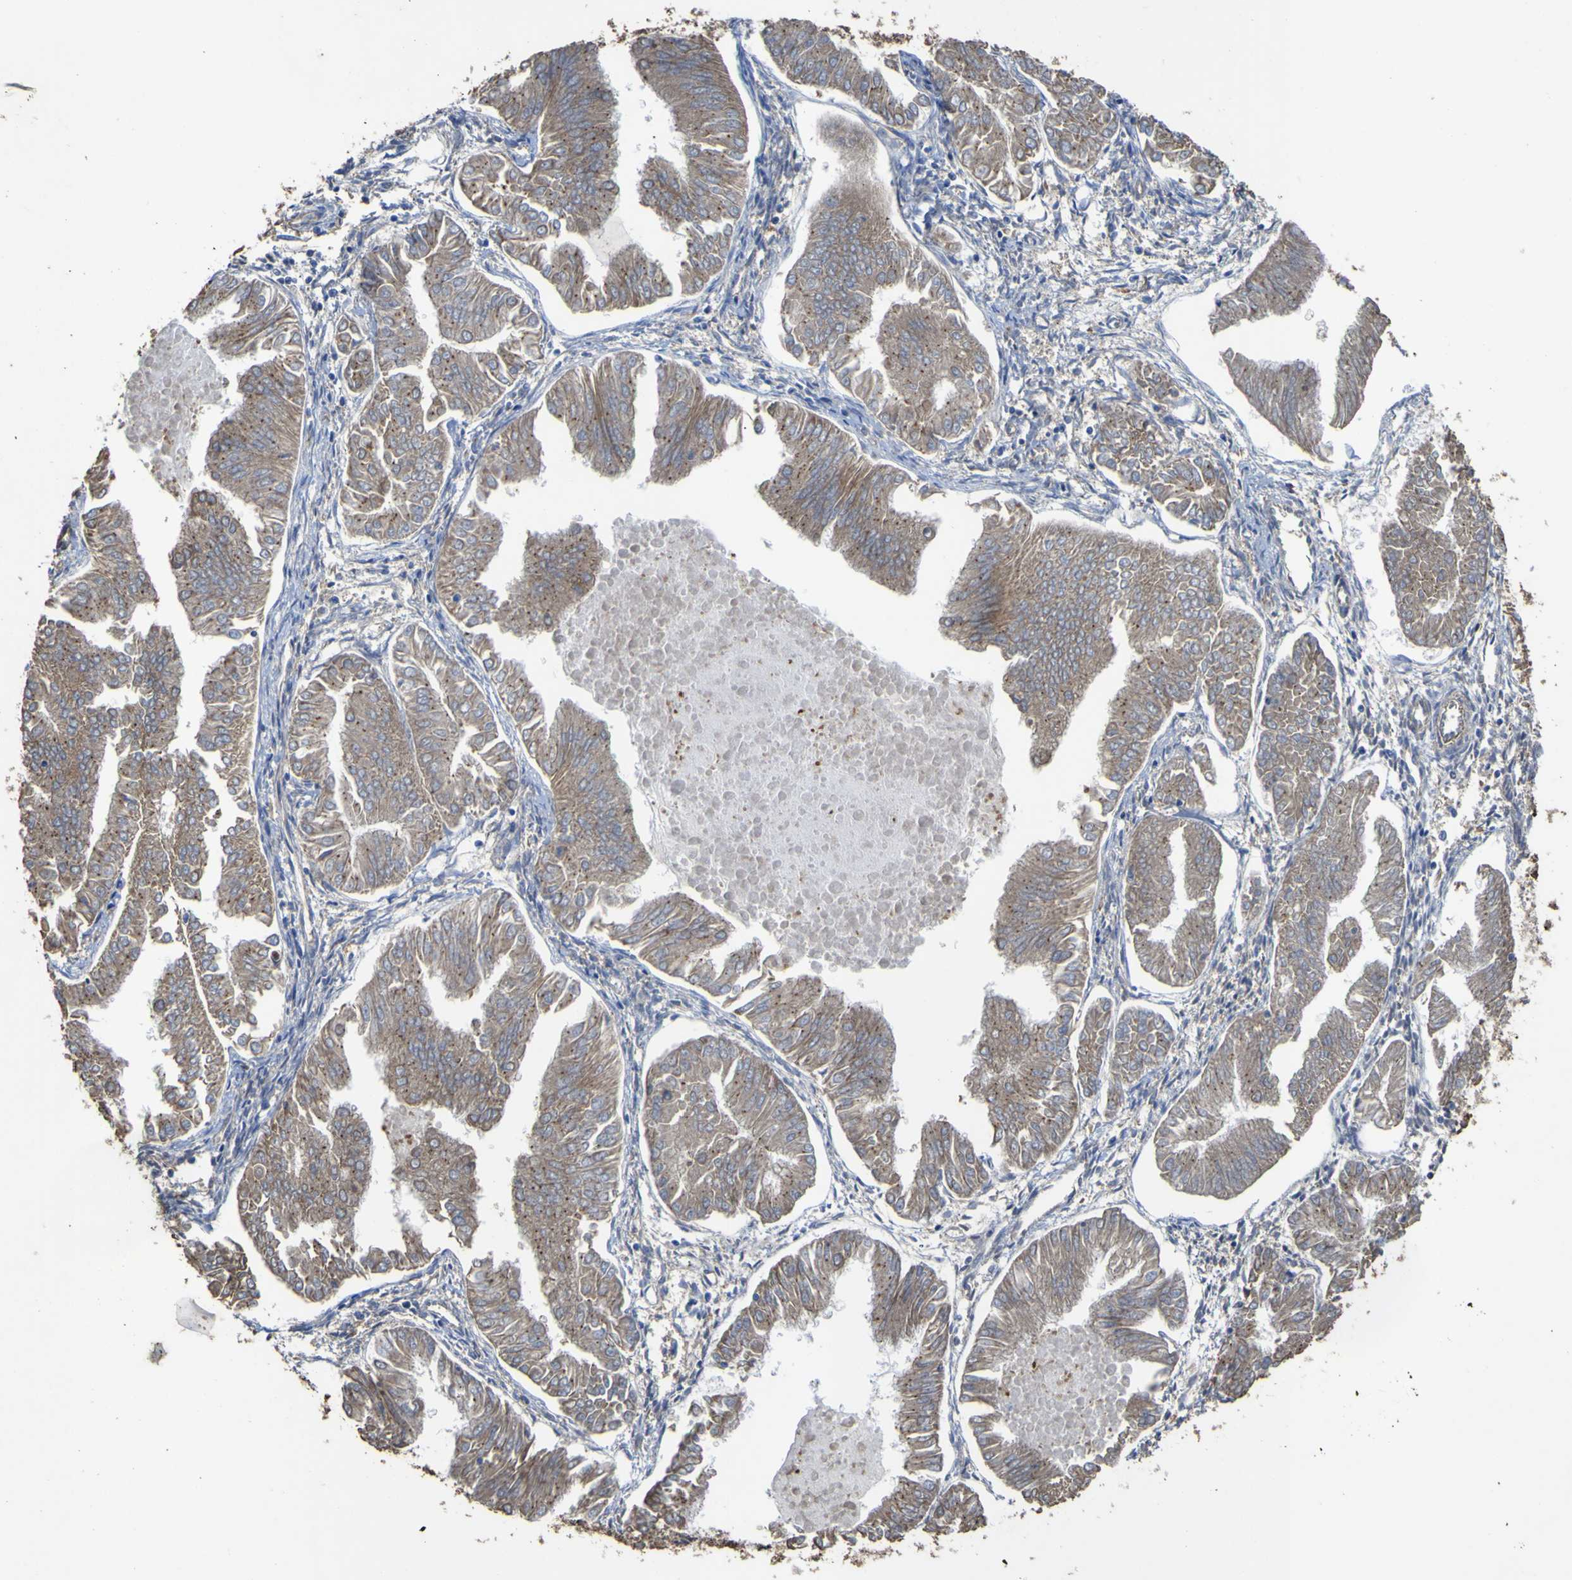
{"staining": {"intensity": "moderate", "quantity": ">75%", "location": "cytoplasmic/membranous"}, "tissue": "endometrial cancer", "cell_type": "Tumor cells", "image_type": "cancer", "snomed": [{"axis": "morphology", "description": "Adenocarcinoma, NOS"}, {"axis": "topography", "description": "Endometrium"}], "caption": "Tumor cells show medium levels of moderate cytoplasmic/membranous staining in approximately >75% of cells in human endometrial cancer (adenocarcinoma).", "gene": "TNFSF15", "patient": {"sex": "female", "age": 53}}